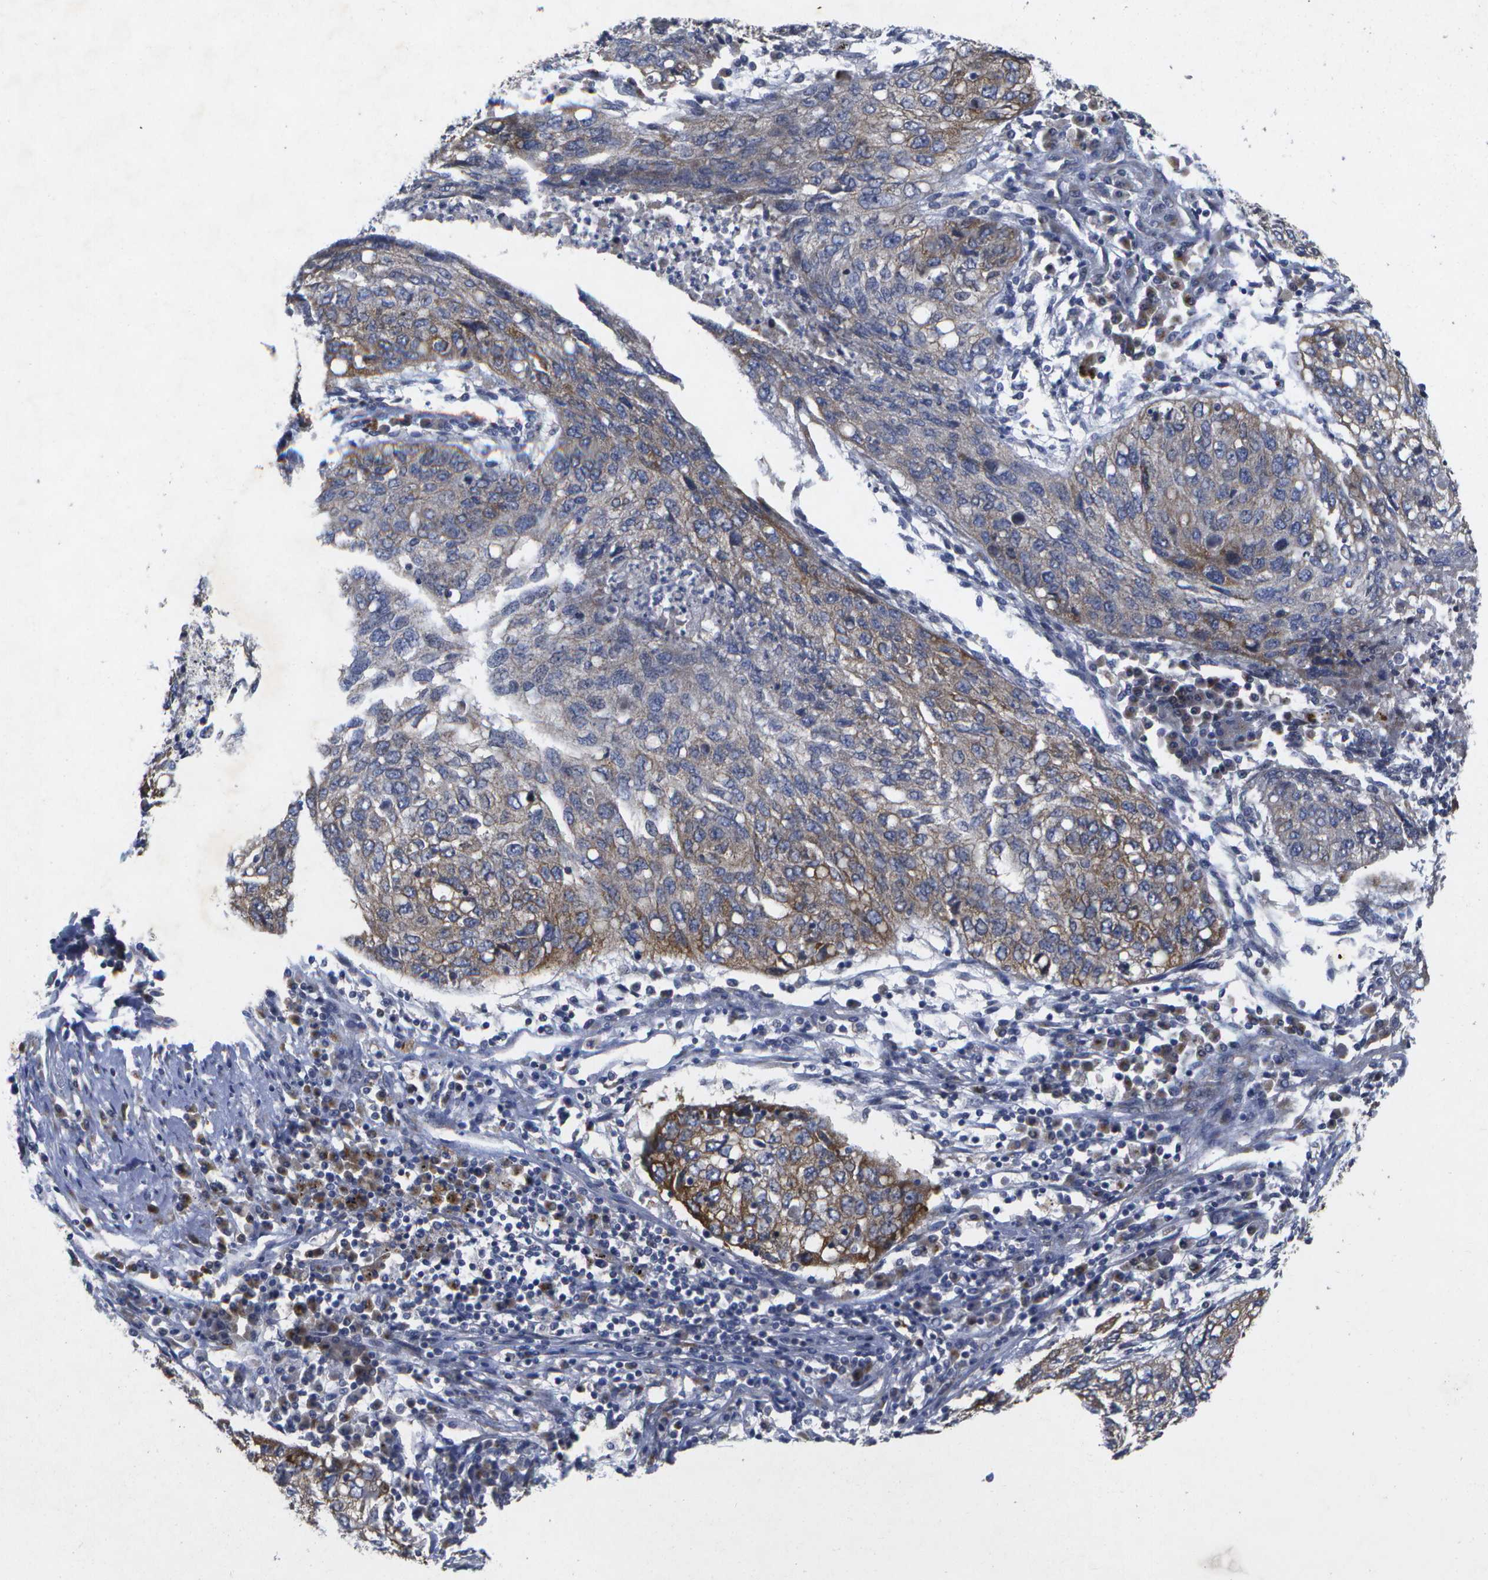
{"staining": {"intensity": "moderate", "quantity": "25%-75%", "location": "cytoplasmic/membranous"}, "tissue": "lung cancer", "cell_type": "Tumor cells", "image_type": "cancer", "snomed": [{"axis": "morphology", "description": "Squamous cell carcinoma, NOS"}, {"axis": "topography", "description": "Lung"}], "caption": "Human lung cancer (squamous cell carcinoma) stained with a brown dye reveals moderate cytoplasmic/membranous positive staining in about 25%-75% of tumor cells.", "gene": "KDELR1", "patient": {"sex": "female", "age": 63}}